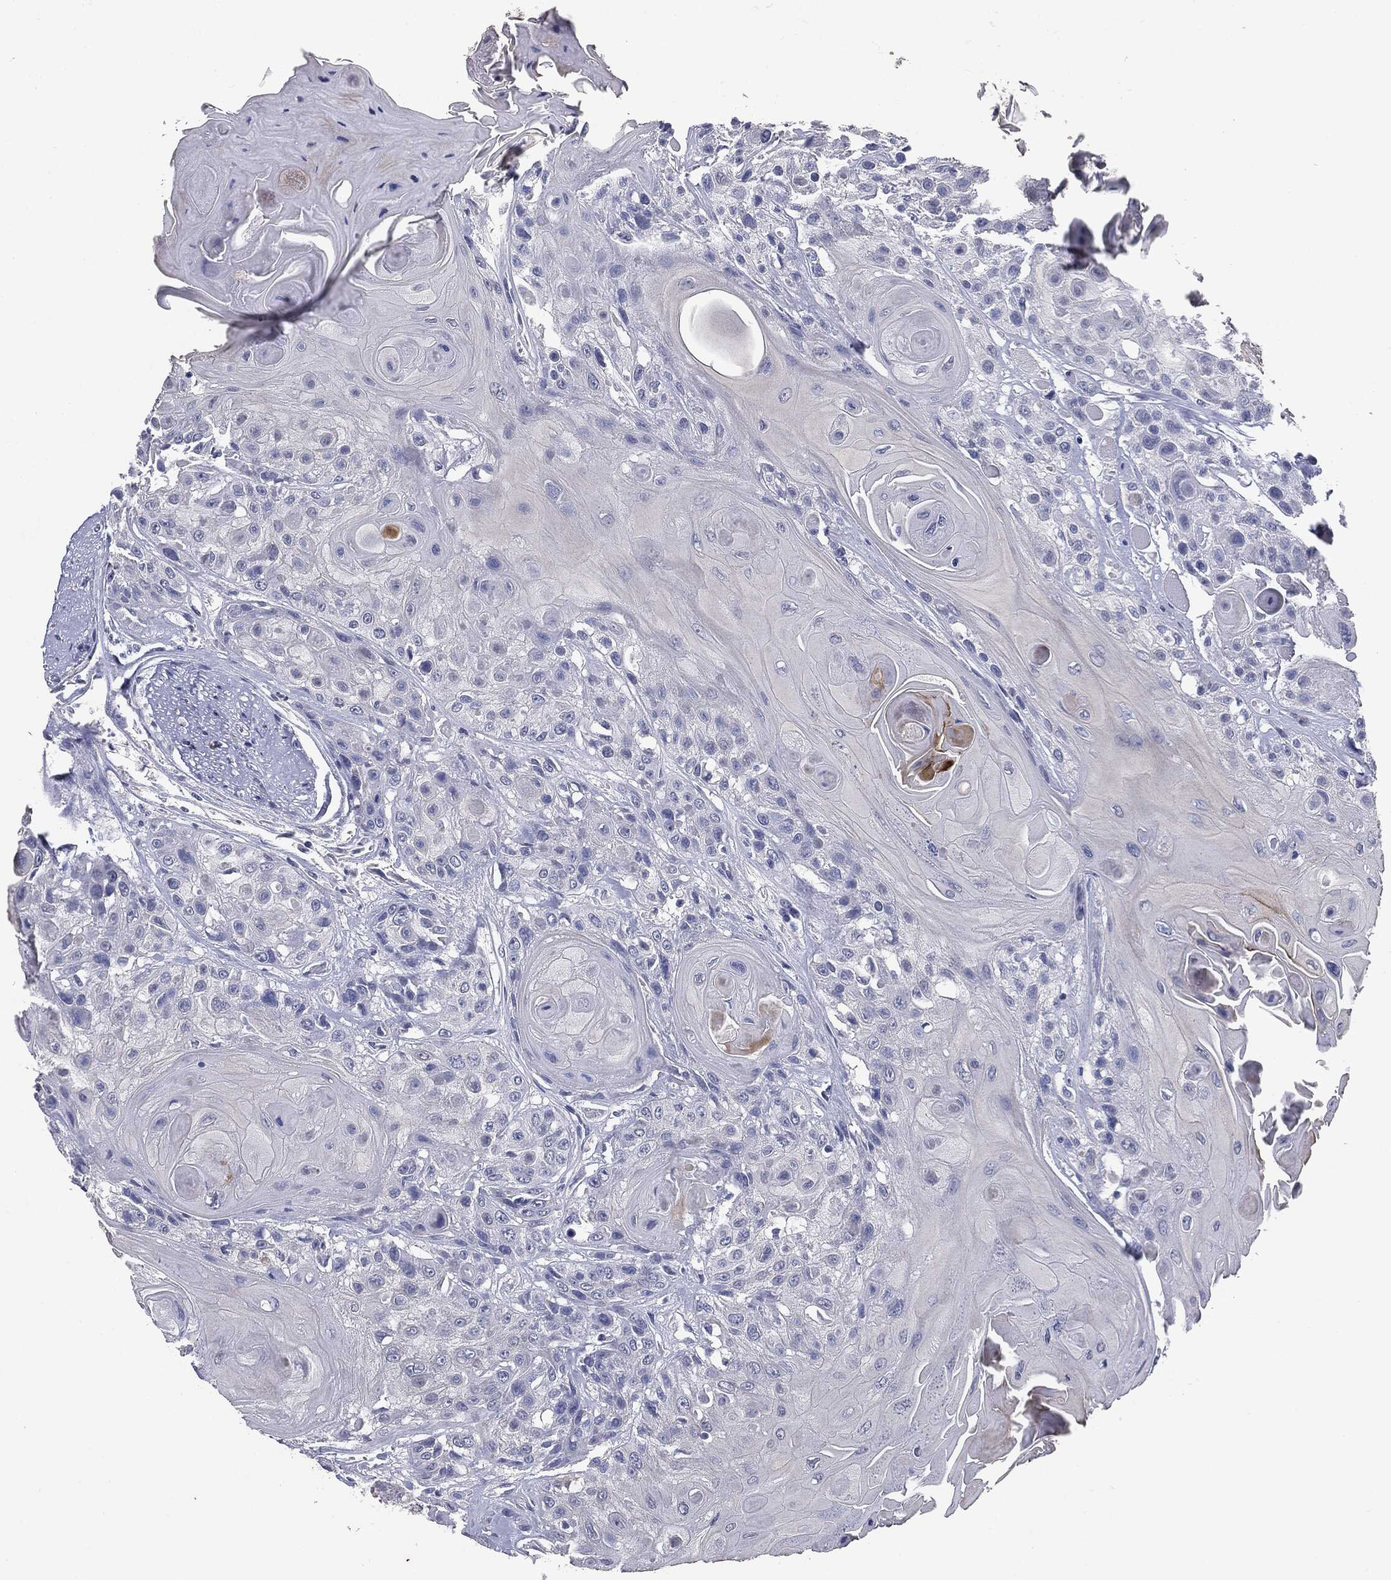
{"staining": {"intensity": "negative", "quantity": "none", "location": "none"}, "tissue": "head and neck cancer", "cell_type": "Tumor cells", "image_type": "cancer", "snomed": [{"axis": "morphology", "description": "Squamous cell carcinoma, NOS"}, {"axis": "topography", "description": "Head-Neck"}], "caption": "Tumor cells show no significant protein staining in head and neck squamous cell carcinoma.", "gene": "MUC1", "patient": {"sex": "female", "age": 59}}